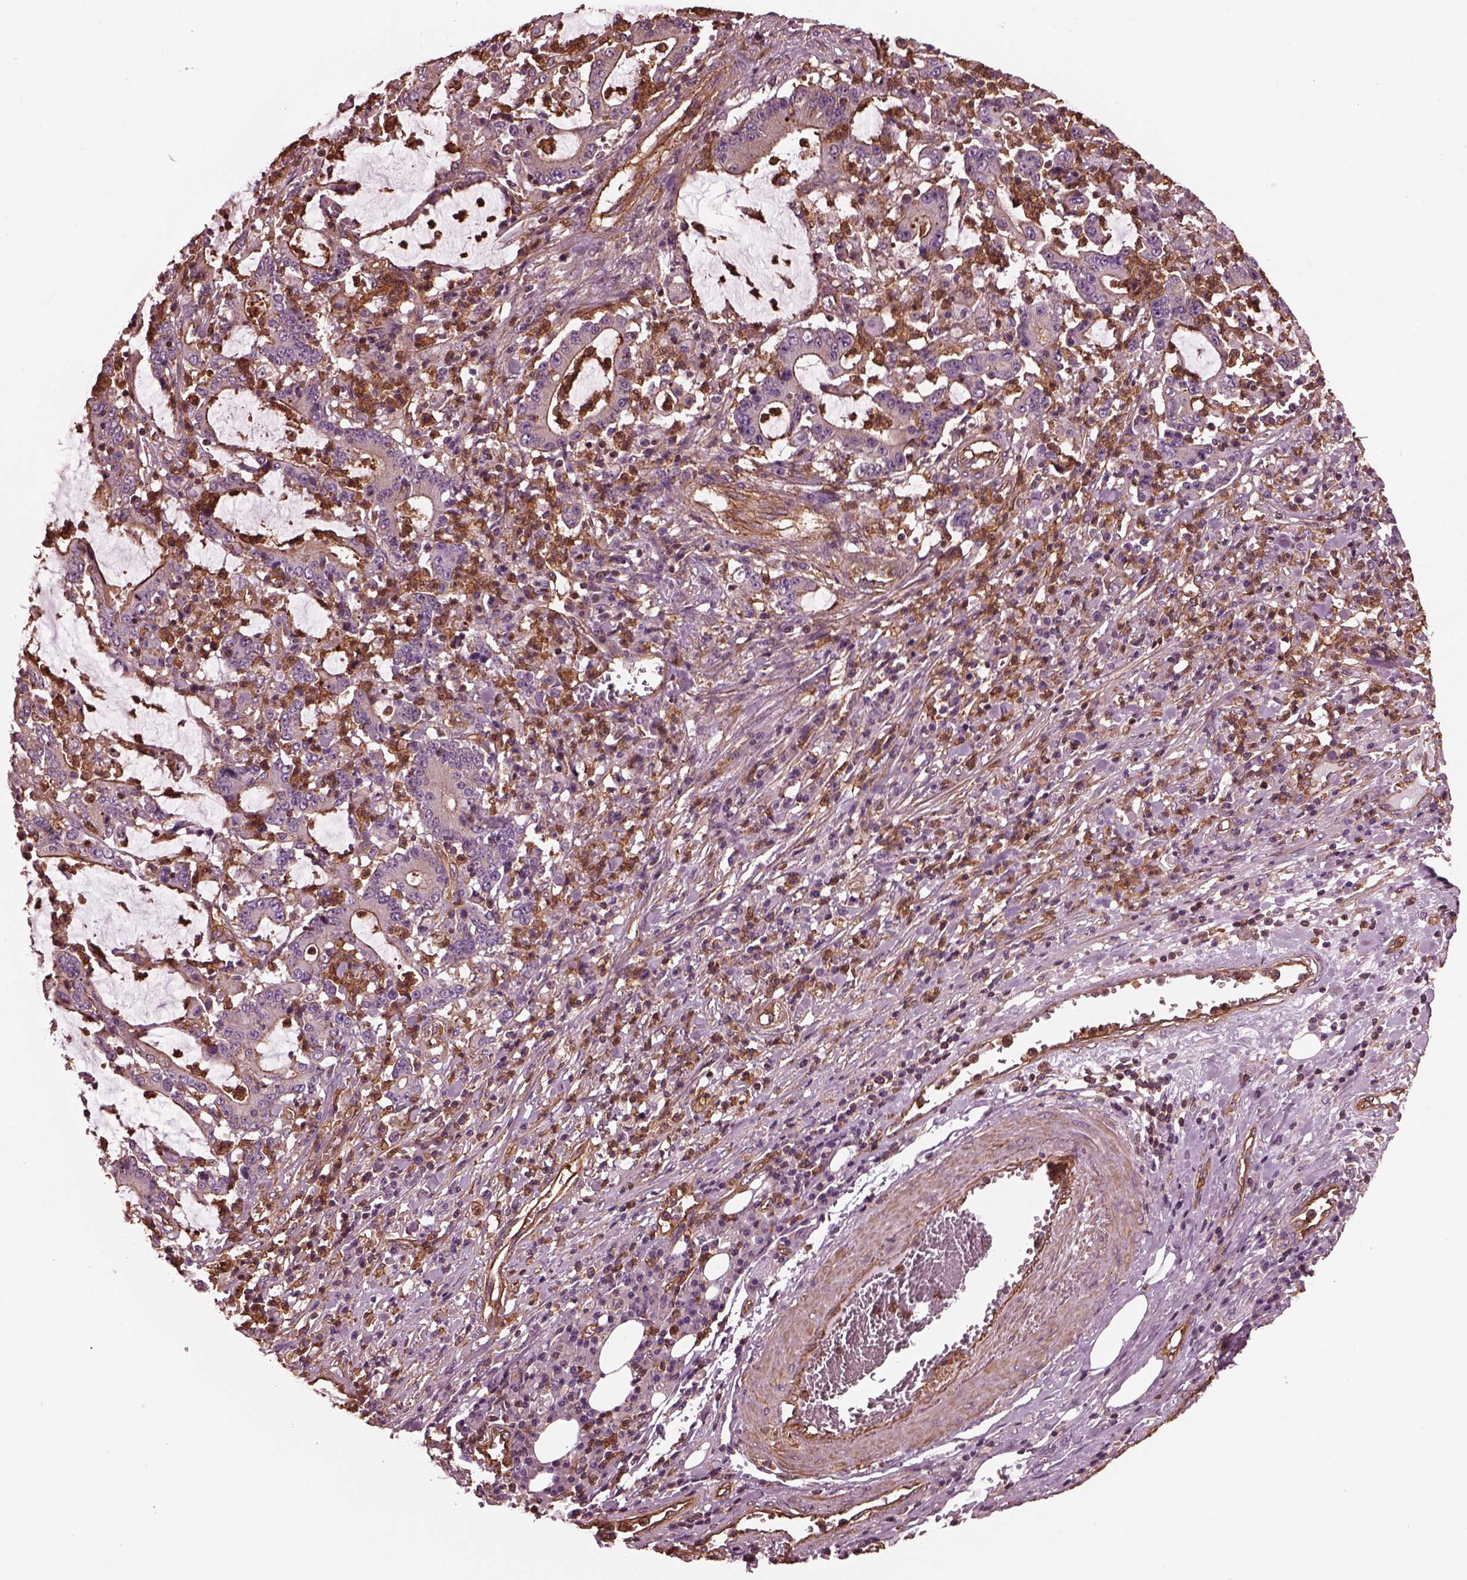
{"staining": {"intensity": "moderate", "quantity": "25%-75%", "location": "cytoplasmic/membranous"}, "tissue": "stomach cancer", "cell_type": "Tumor cells", "image_type": "cancer", "snomed": [{"axis": "morphology", "description": "Adenocarcinoma, NOS"}, {"axis": "topography", "description": "Stomach, upper"}], "caption": "Tumor cells show medium levels of moderate cytoplasmic/membranous positivity in about 25%-75% of cells in stomach adenocarcinoma. Immunohistochemistry stains the protein of interest in brown and the nuclei are stained blue.", "gene": "MYL6", "patient": {"sex": "male", "age": 68}}